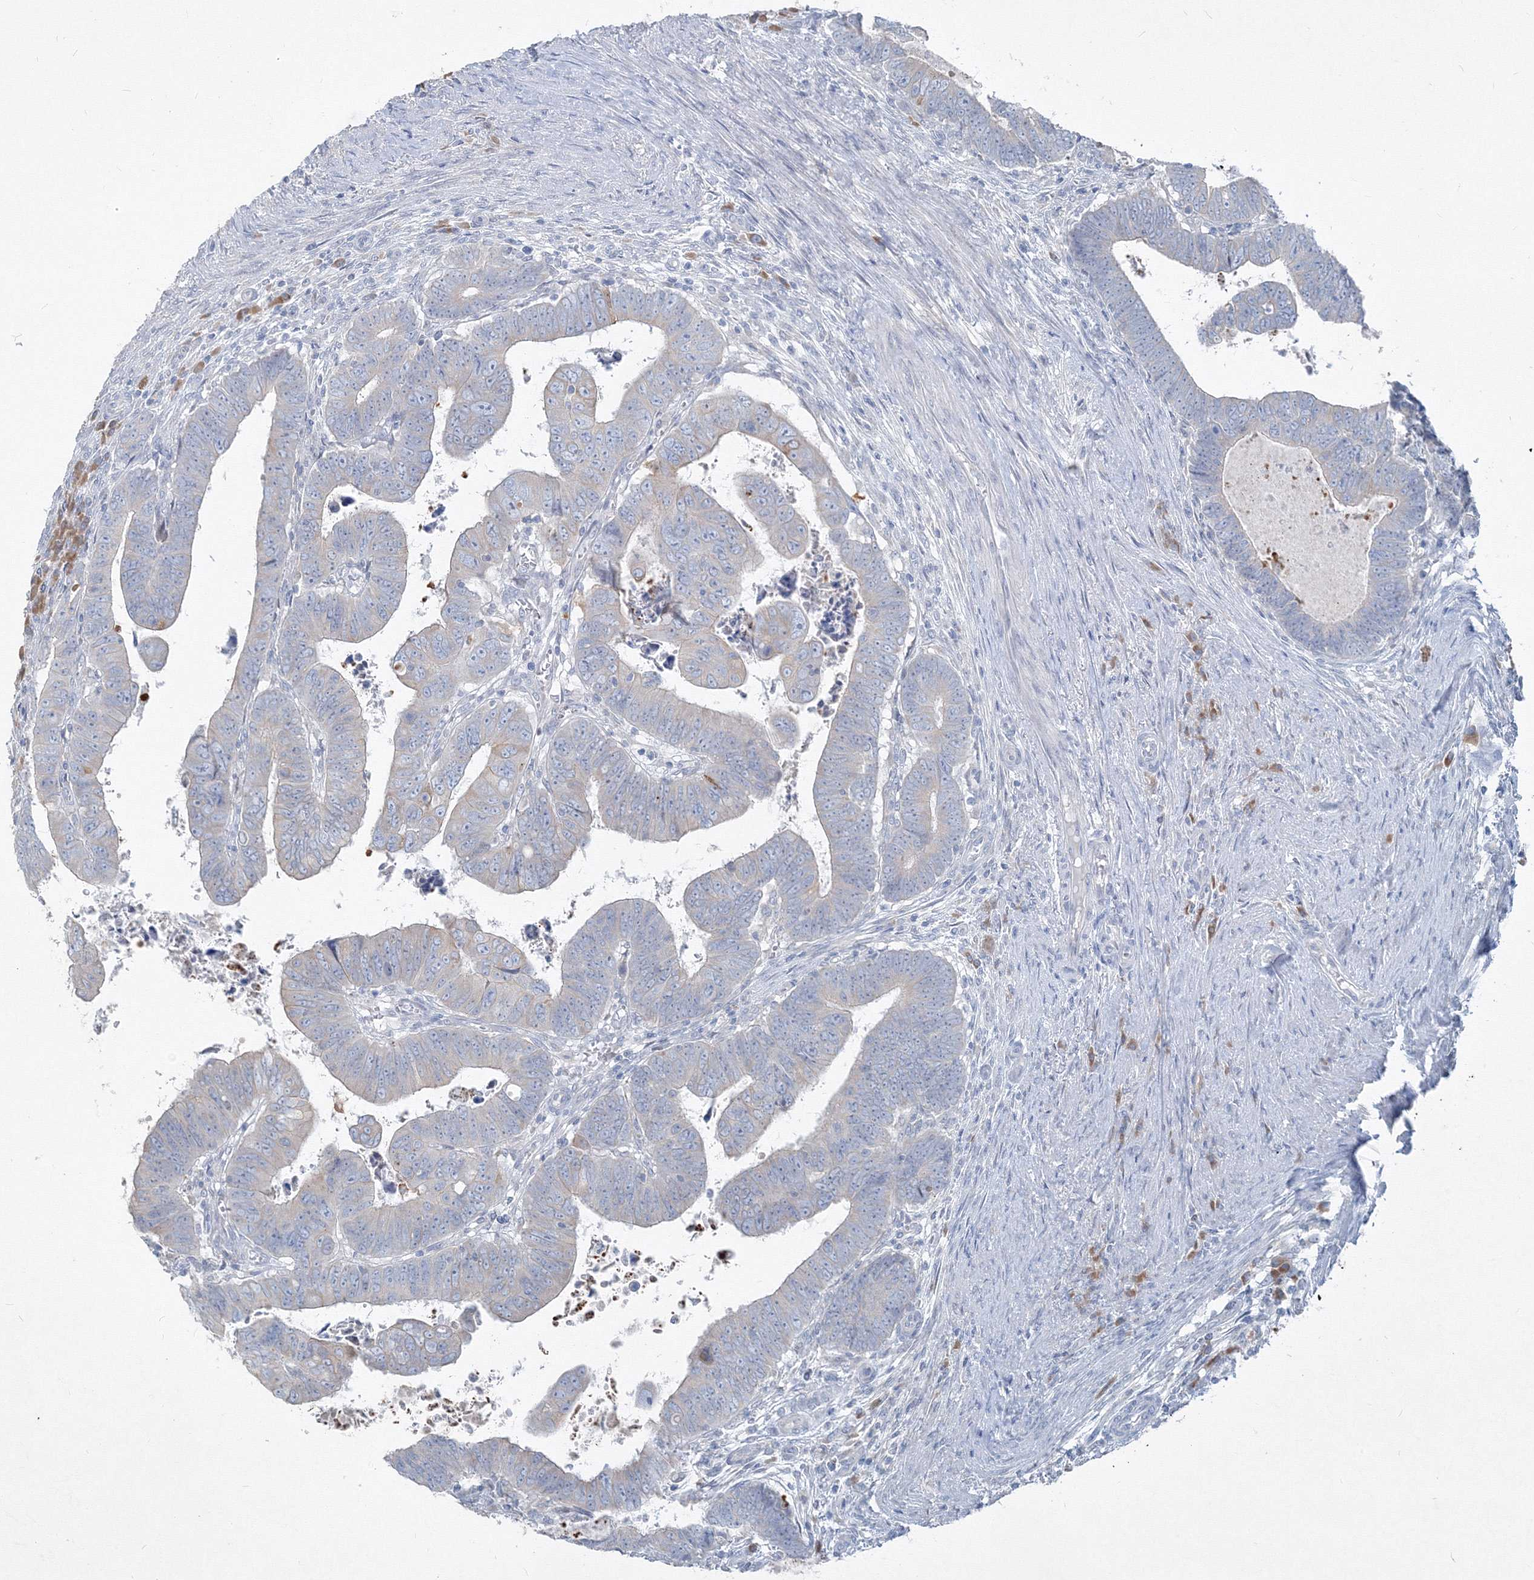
{"staining": {"intensity": "negative", "quantity": "none", "location": "none"}, "tissue": "colorectal cancer", "cell_type": "Tumor cells", "image_type": "cancer", "snomed": [{"axis": "morphology", "description": "Normal tissue, NOS"}, {"axis": "morphology", "description": "Adenocarcinoma, NOS"}, {"axis": "topography", "description": "Rectum"}], "caption": "The immunohistochemistry (IHC) photomicrograph has no significant positivity in tumor cells of colorectal adenocarcinoma tissue.", "gene": "IFNAR1", "patient": {"sex": "female", "age": 65}}